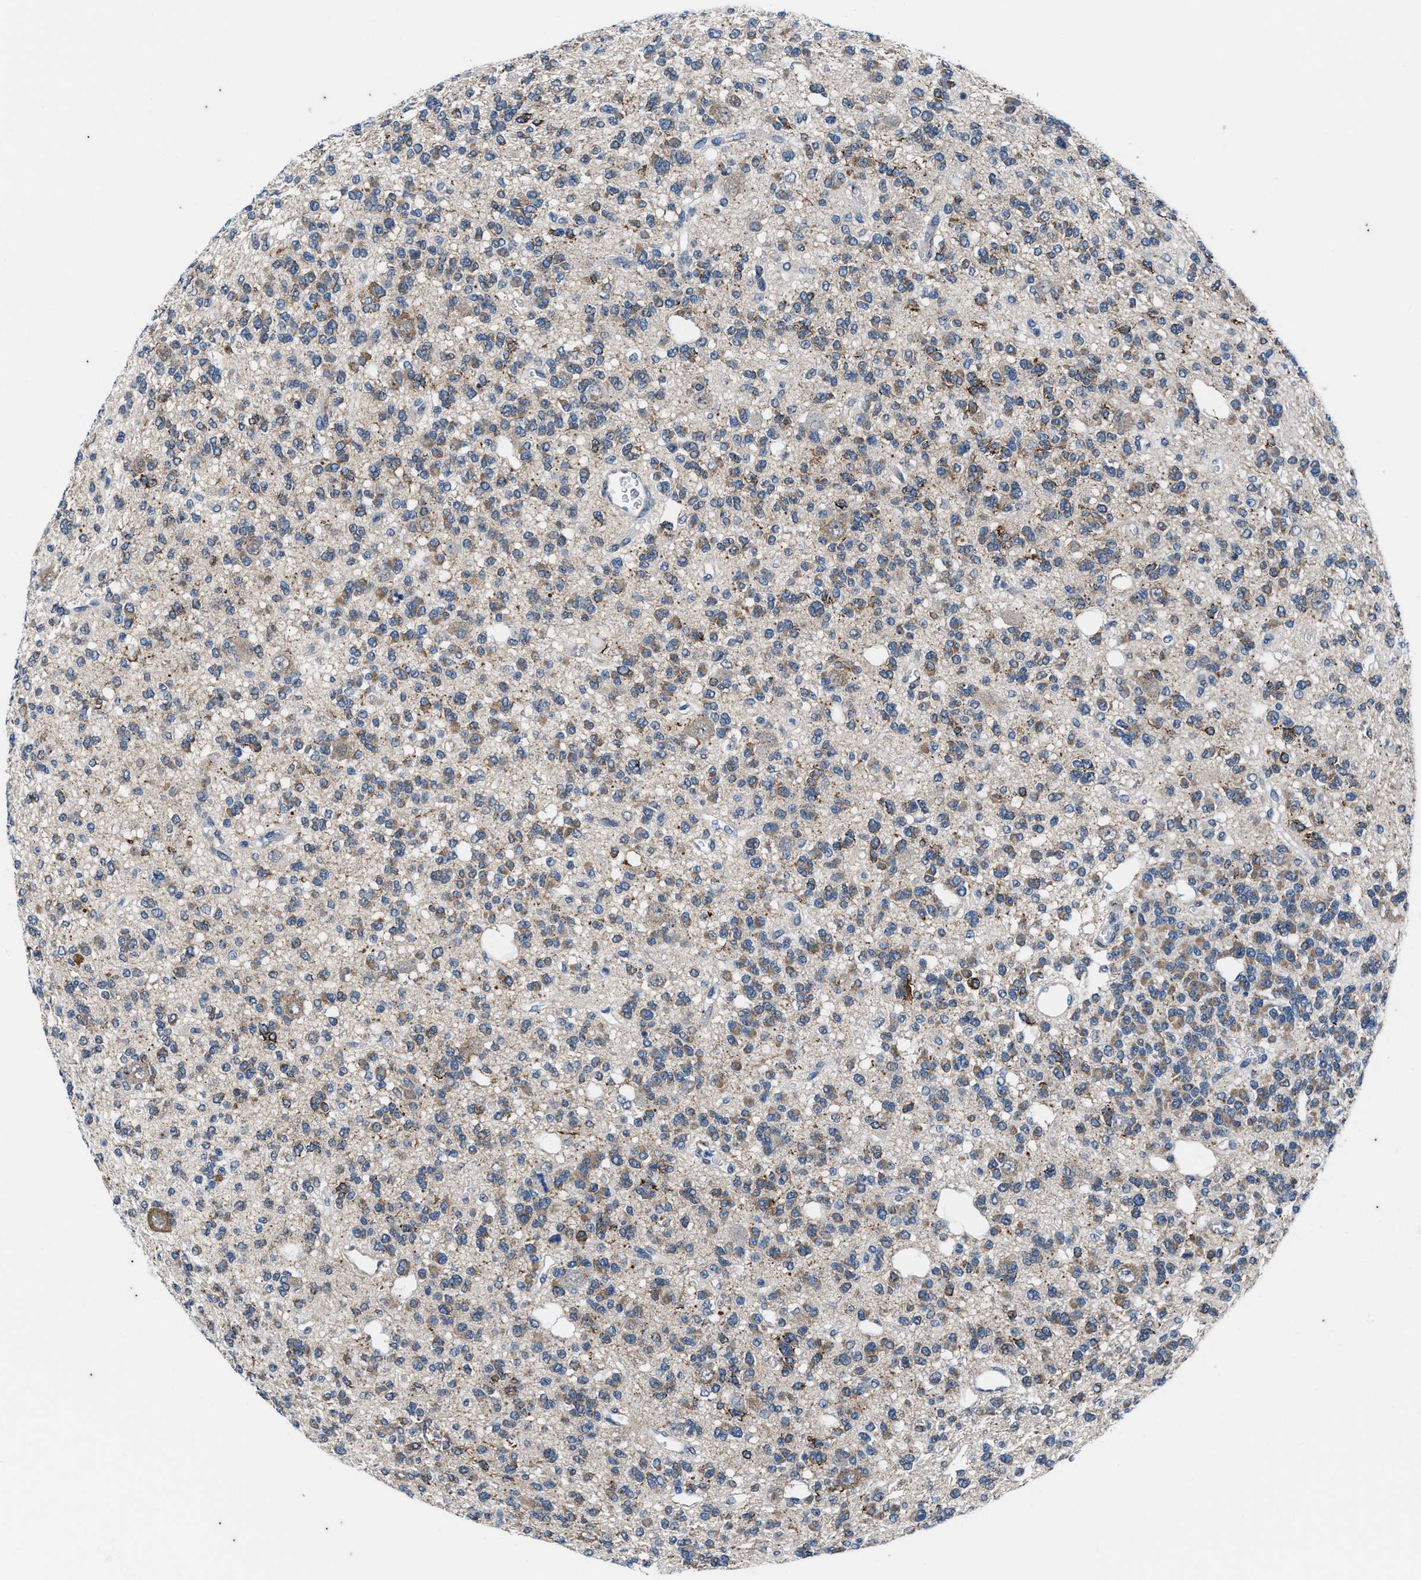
{"staining": {"intensity": "weak", "quantity": ">75%", "location": "cytoplasmic/membranous"}, "tissue": "glioma", "cell_type": "Tumor cells", "image_type": "cancer", "snomed": [{"axis": "morphology", "description": "Glioma, malignant, Low grade"}, {"axis": "topography", "description": "Brain"}], "caption": "Glioma tissue displays weak cytoplasmic/membranous staining in about >75% of tumor cells, visualized by immunohistochemistry.", "gene": "KIF24", "patient": {"sex": "male", "age": 38}}